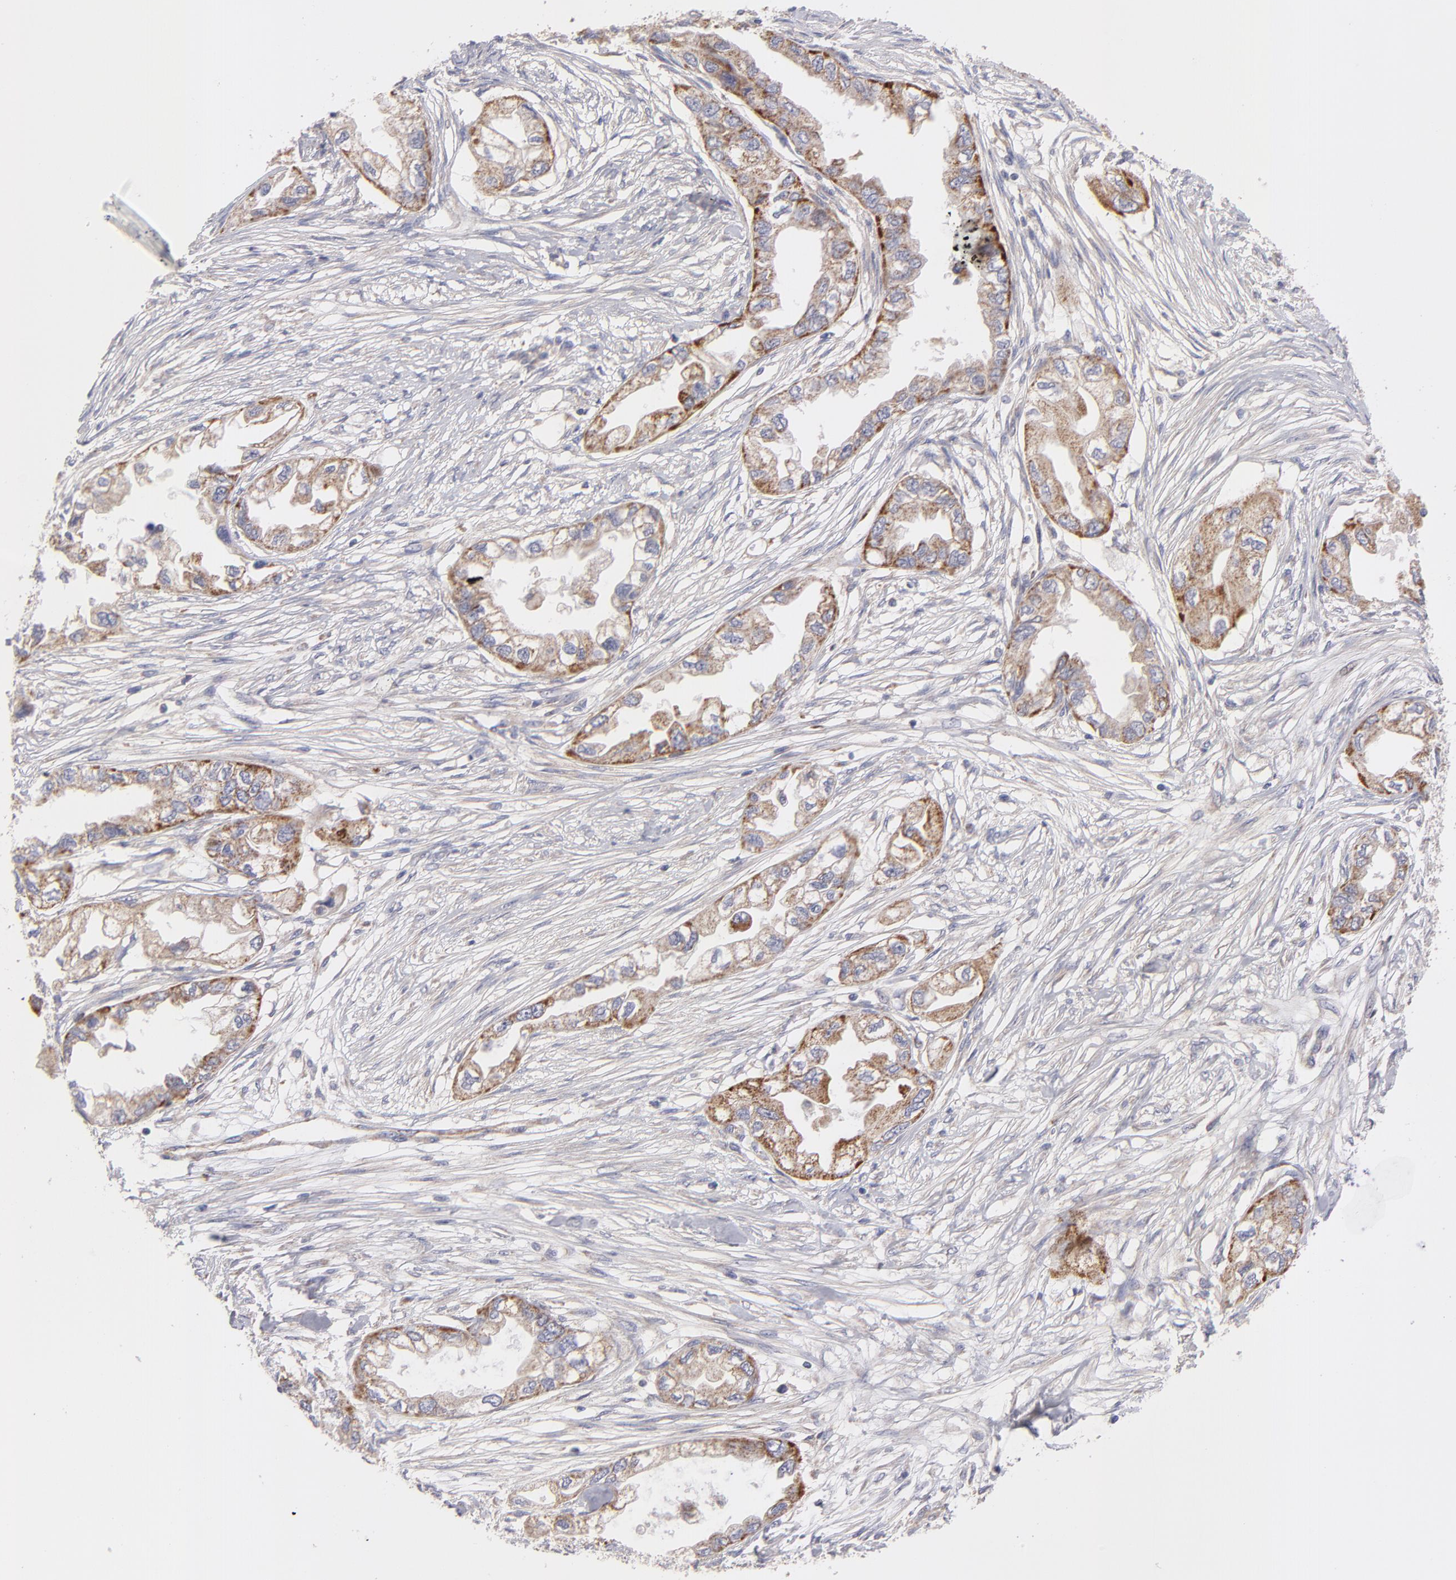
{"staining": {"intensity": "moderate", "quantity": ">75%", "location": "cytoplasmic/membranous"}, "tissue": "endometrial cancer", "cell_type": "Tumor cells", "image_type": "cancer", "snomed": [{"axis": "morphology", "description": "Adenocarcinoma, NOS"}, {"axis": "topography", "description": "Endometrium"}], "caption": "Immunohistochemical staining of human endometrial adenocarcinoma demonstrates medium levels of moderate cytoplasmic/membranous staining in about >75% of tumor cells.", "gene": "HCCS", "patient": {"sex": "female", "age": 67}}